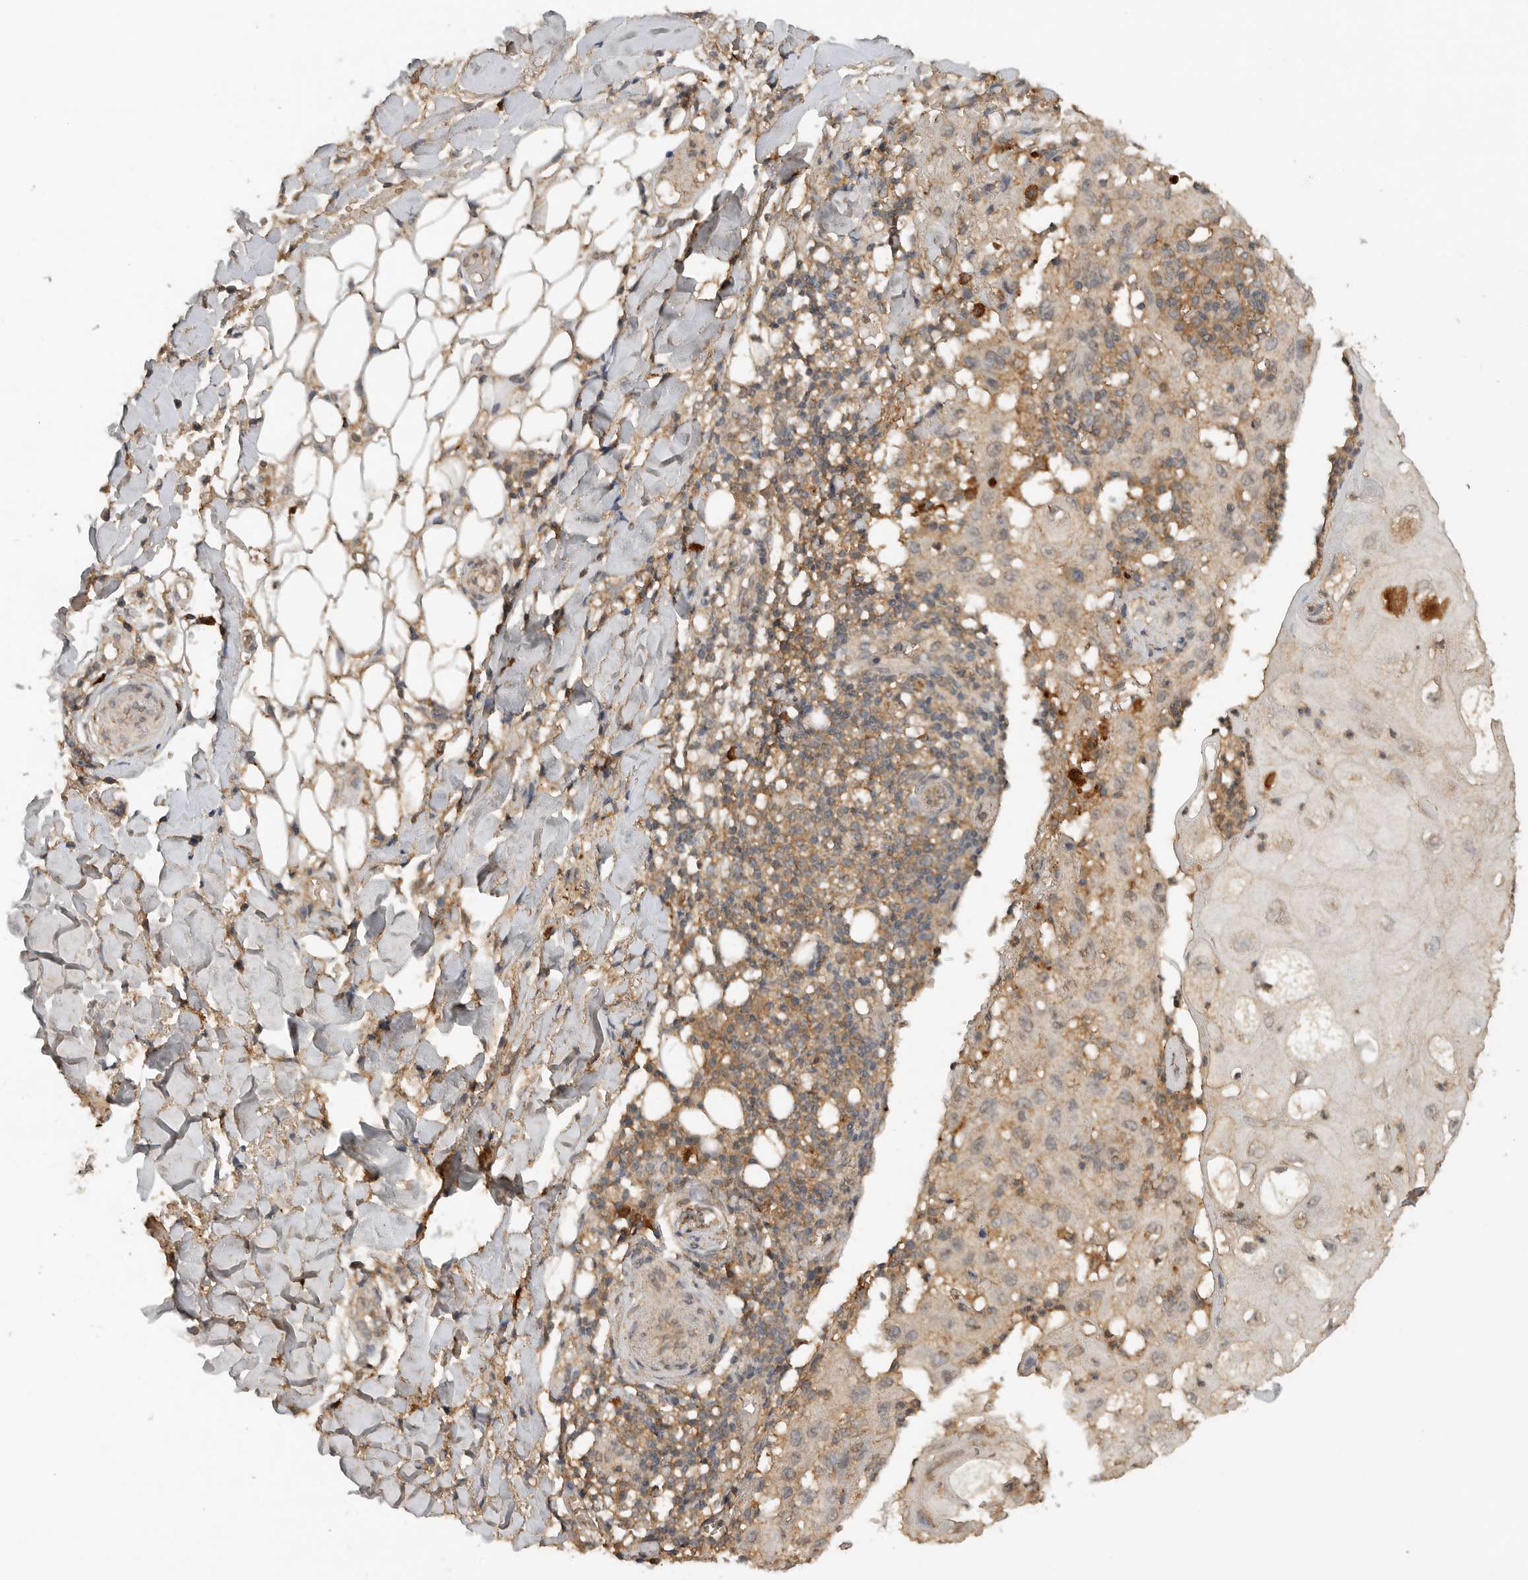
{"staining": {"intensity": "weak", "quantity": "<25%", "location": "cytoplasmic/membranous,nuclear"}, "tissue": "skin cancer", "cell_type": "Tumor cells", "image_type": "cancer", "snomed": [{"axis": "morphology", "description": "Normal tissue, NOS"}, {"axis": "morphology", "description": "Squamous cell carcinoma, NOS"}, {"axis": "topography", "description": "Skin"}], "caption": "An image of human skin cancer is negative for staining in tumor cells.", "gene": "ICOSLG", "patient": {"sex": "female", "age": 96}}